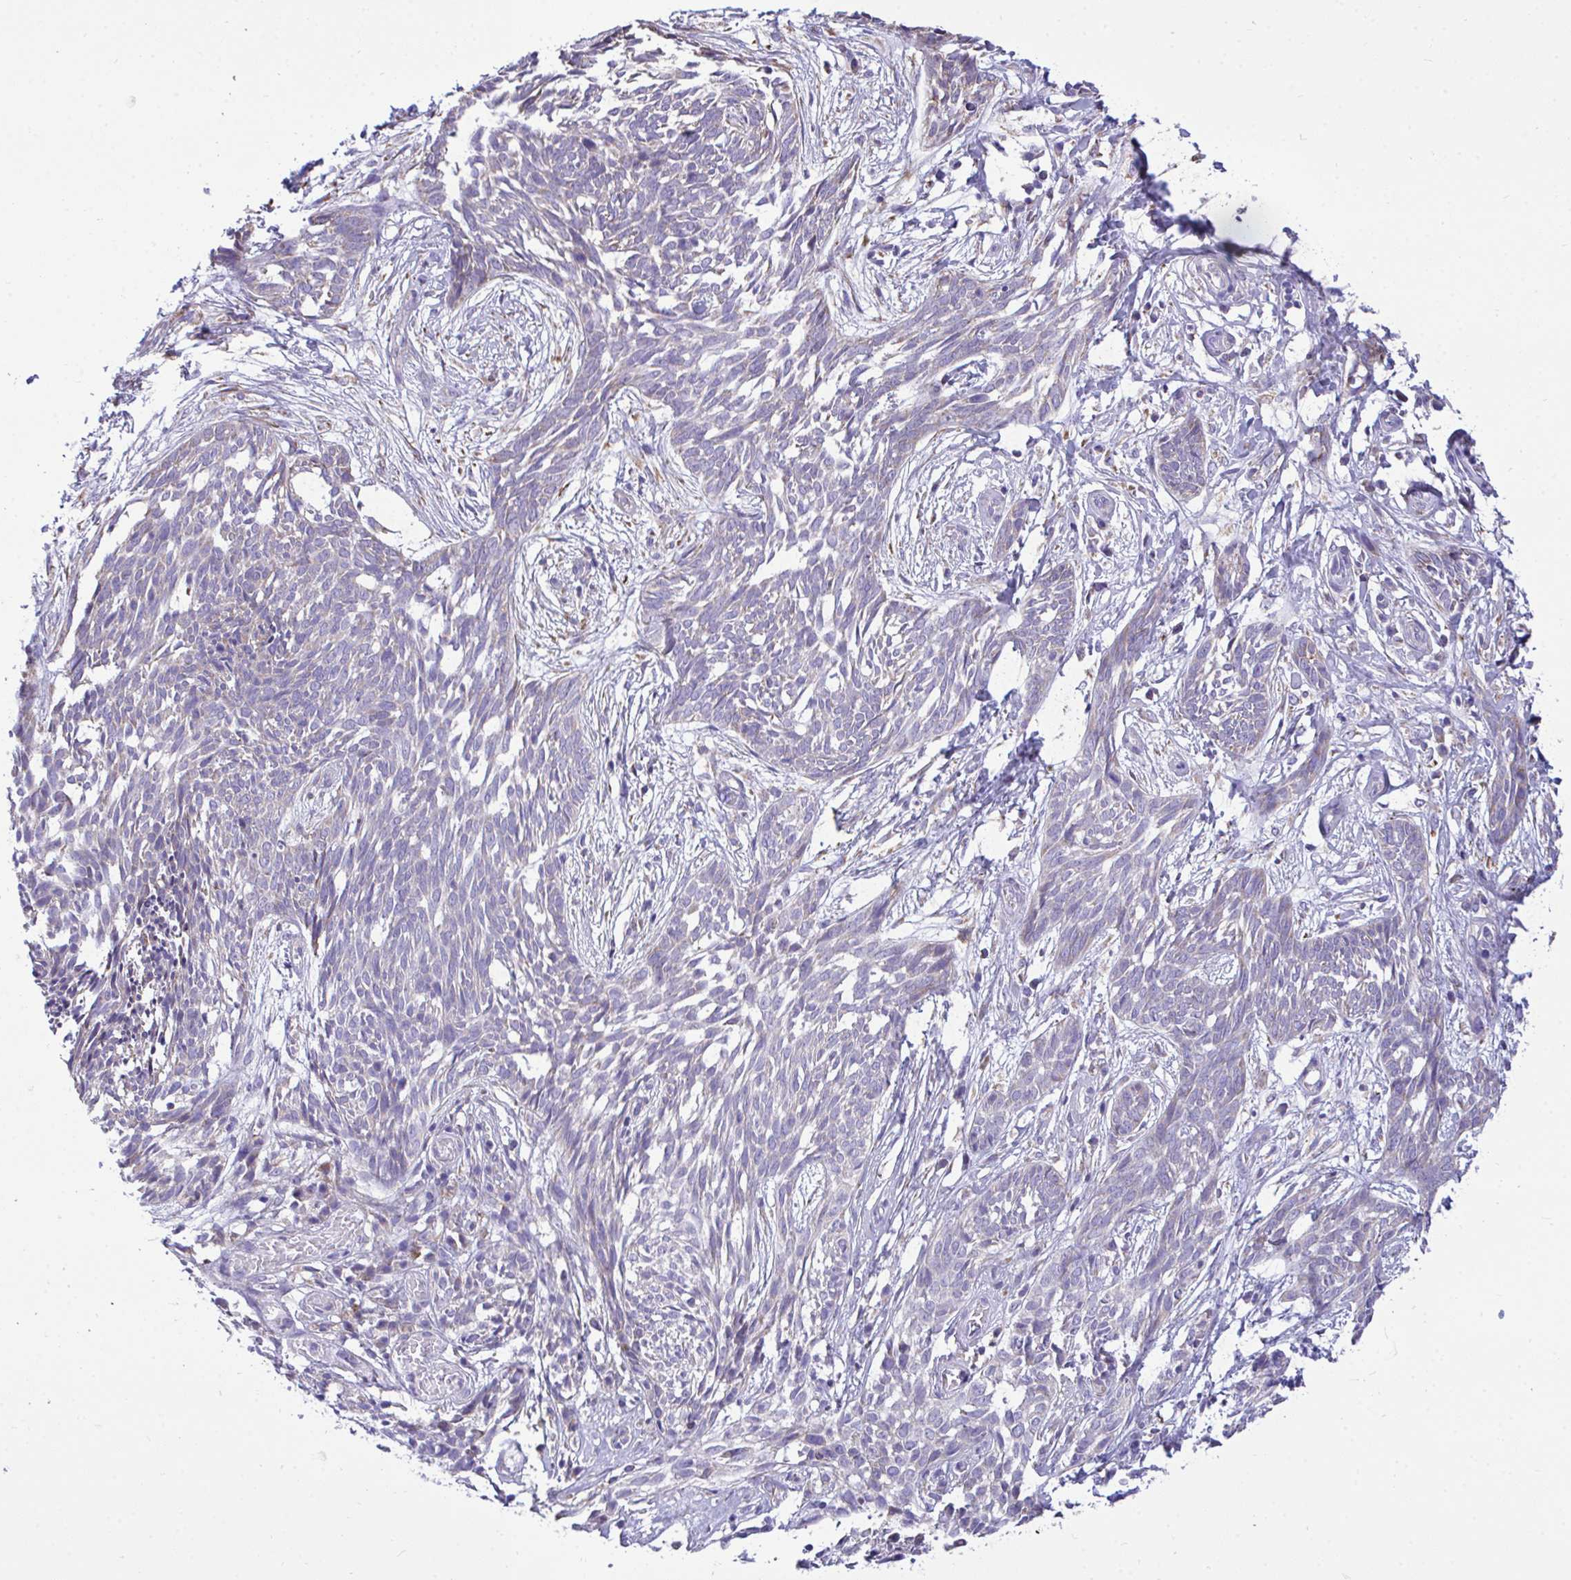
{"staining": {"intensity": "negative", "quantity": "none", "location": "none"}, "tissue": "skin cancer", "cell_type": "Tumor cells", "image_type": "cancer", "snomed": [{"axis": "morphology", "description": "Basal cell carcinoma"}, {"axis": "topography", "description": "Skin"}, {"axis": "topography", "description": "Skin, foot"}], "caption": "There is no significant expression in tumor cells of basal cell carcinoma (skin).", "gene": "PIGK", "patient": {"sex": "female", "age": 86}}